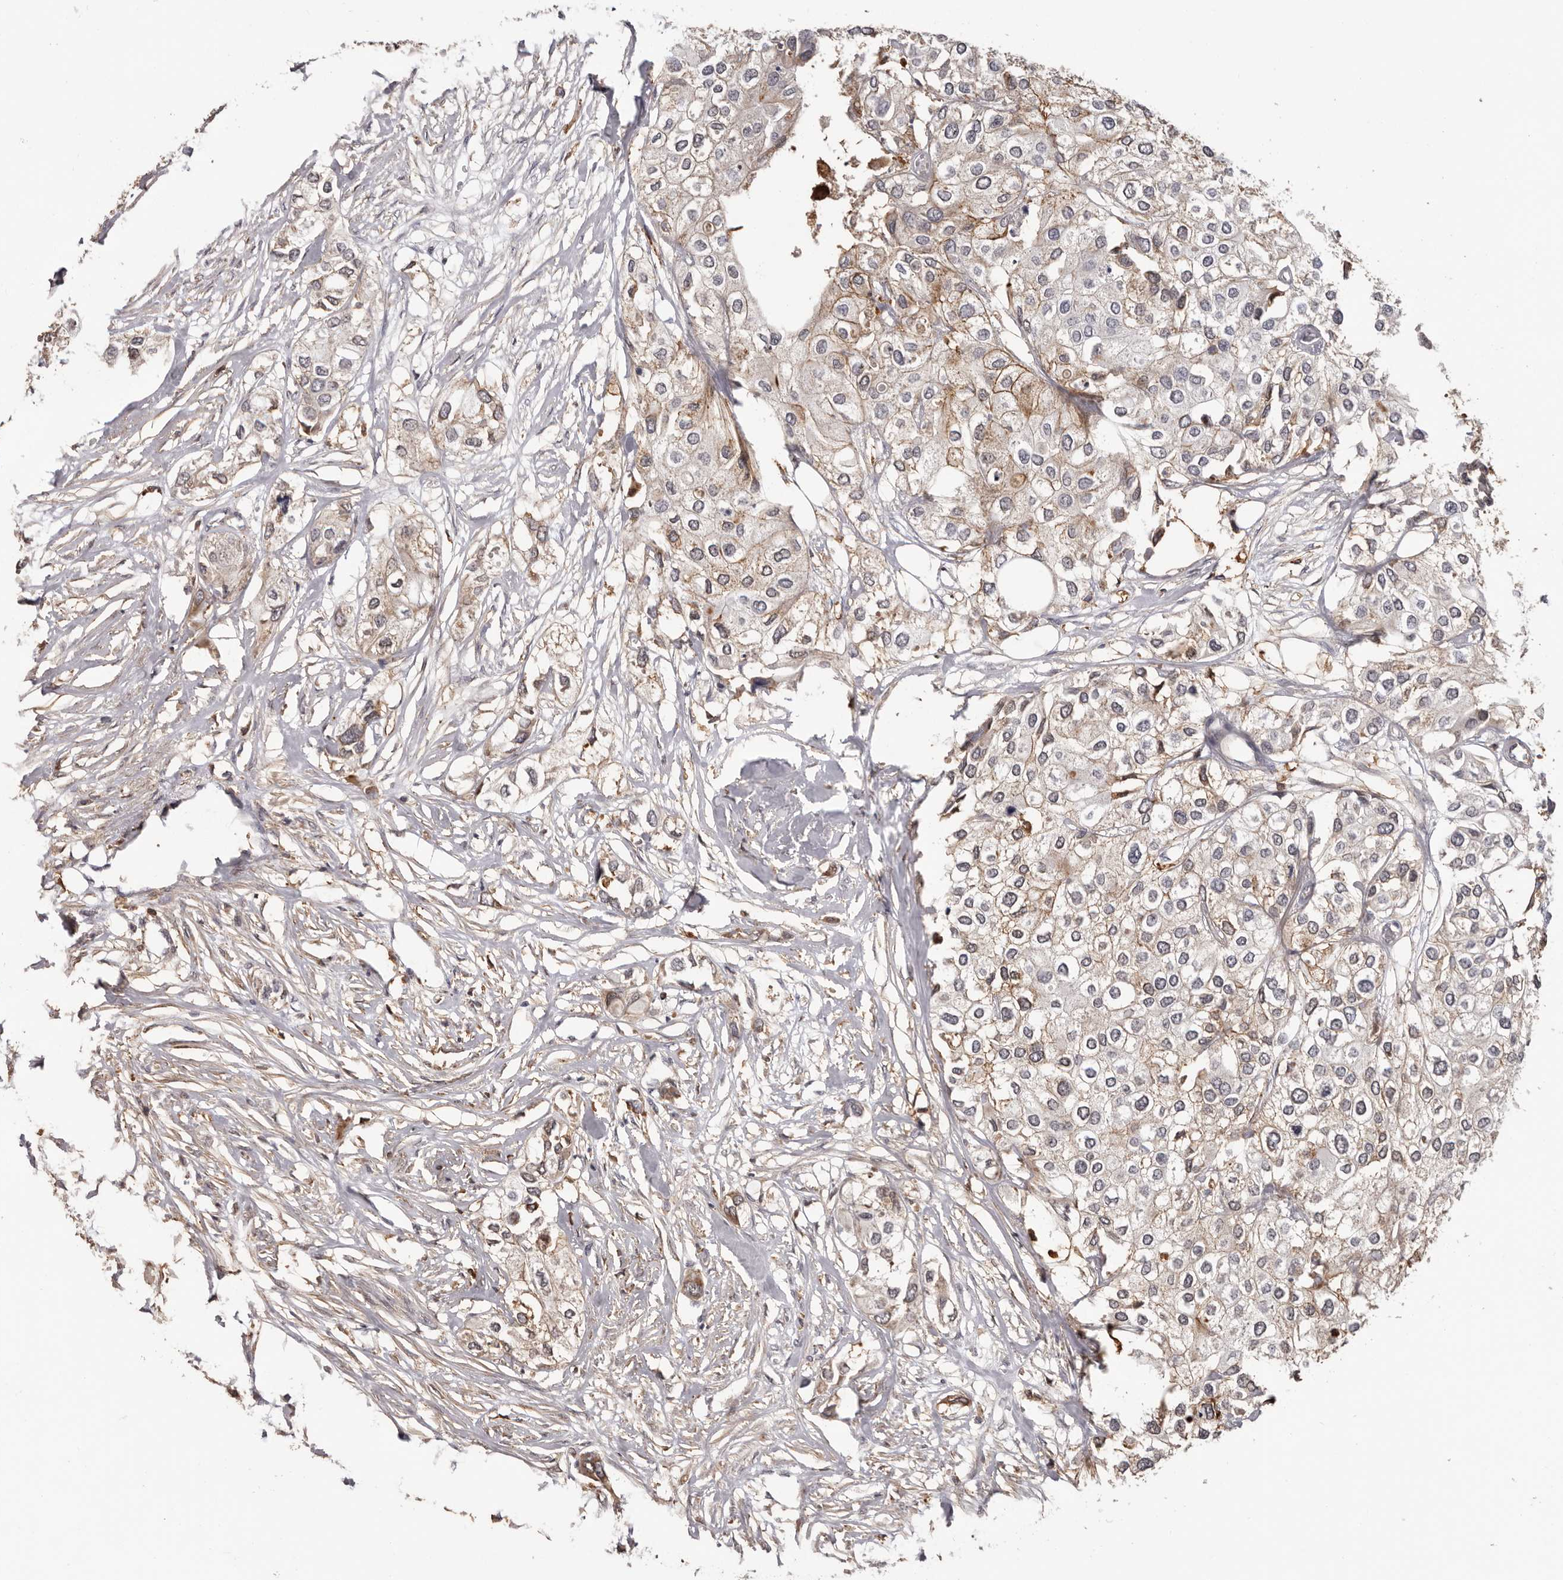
{"staining": {"intensity": "moderate", "quantity": "25%-75%", "location": "cytoplasmic/membranous"}, "tissue": "urothelial cancer", "cell_type": "Tumor cells", "image_type": "cancer", "snomed": [{"axis": "morphology", "description": "Urothelial carcinoma, High grade"}, {"axis": "topography", "description": "Urinary bladder"}], "caption": "A brown stain labels moderate cytoplasmic/membranous positivity of a protein in high-grade urothelial carcinoma tumor cells.", "gene": "PRR12", "patient": {"sex": "male", "age": 64}}